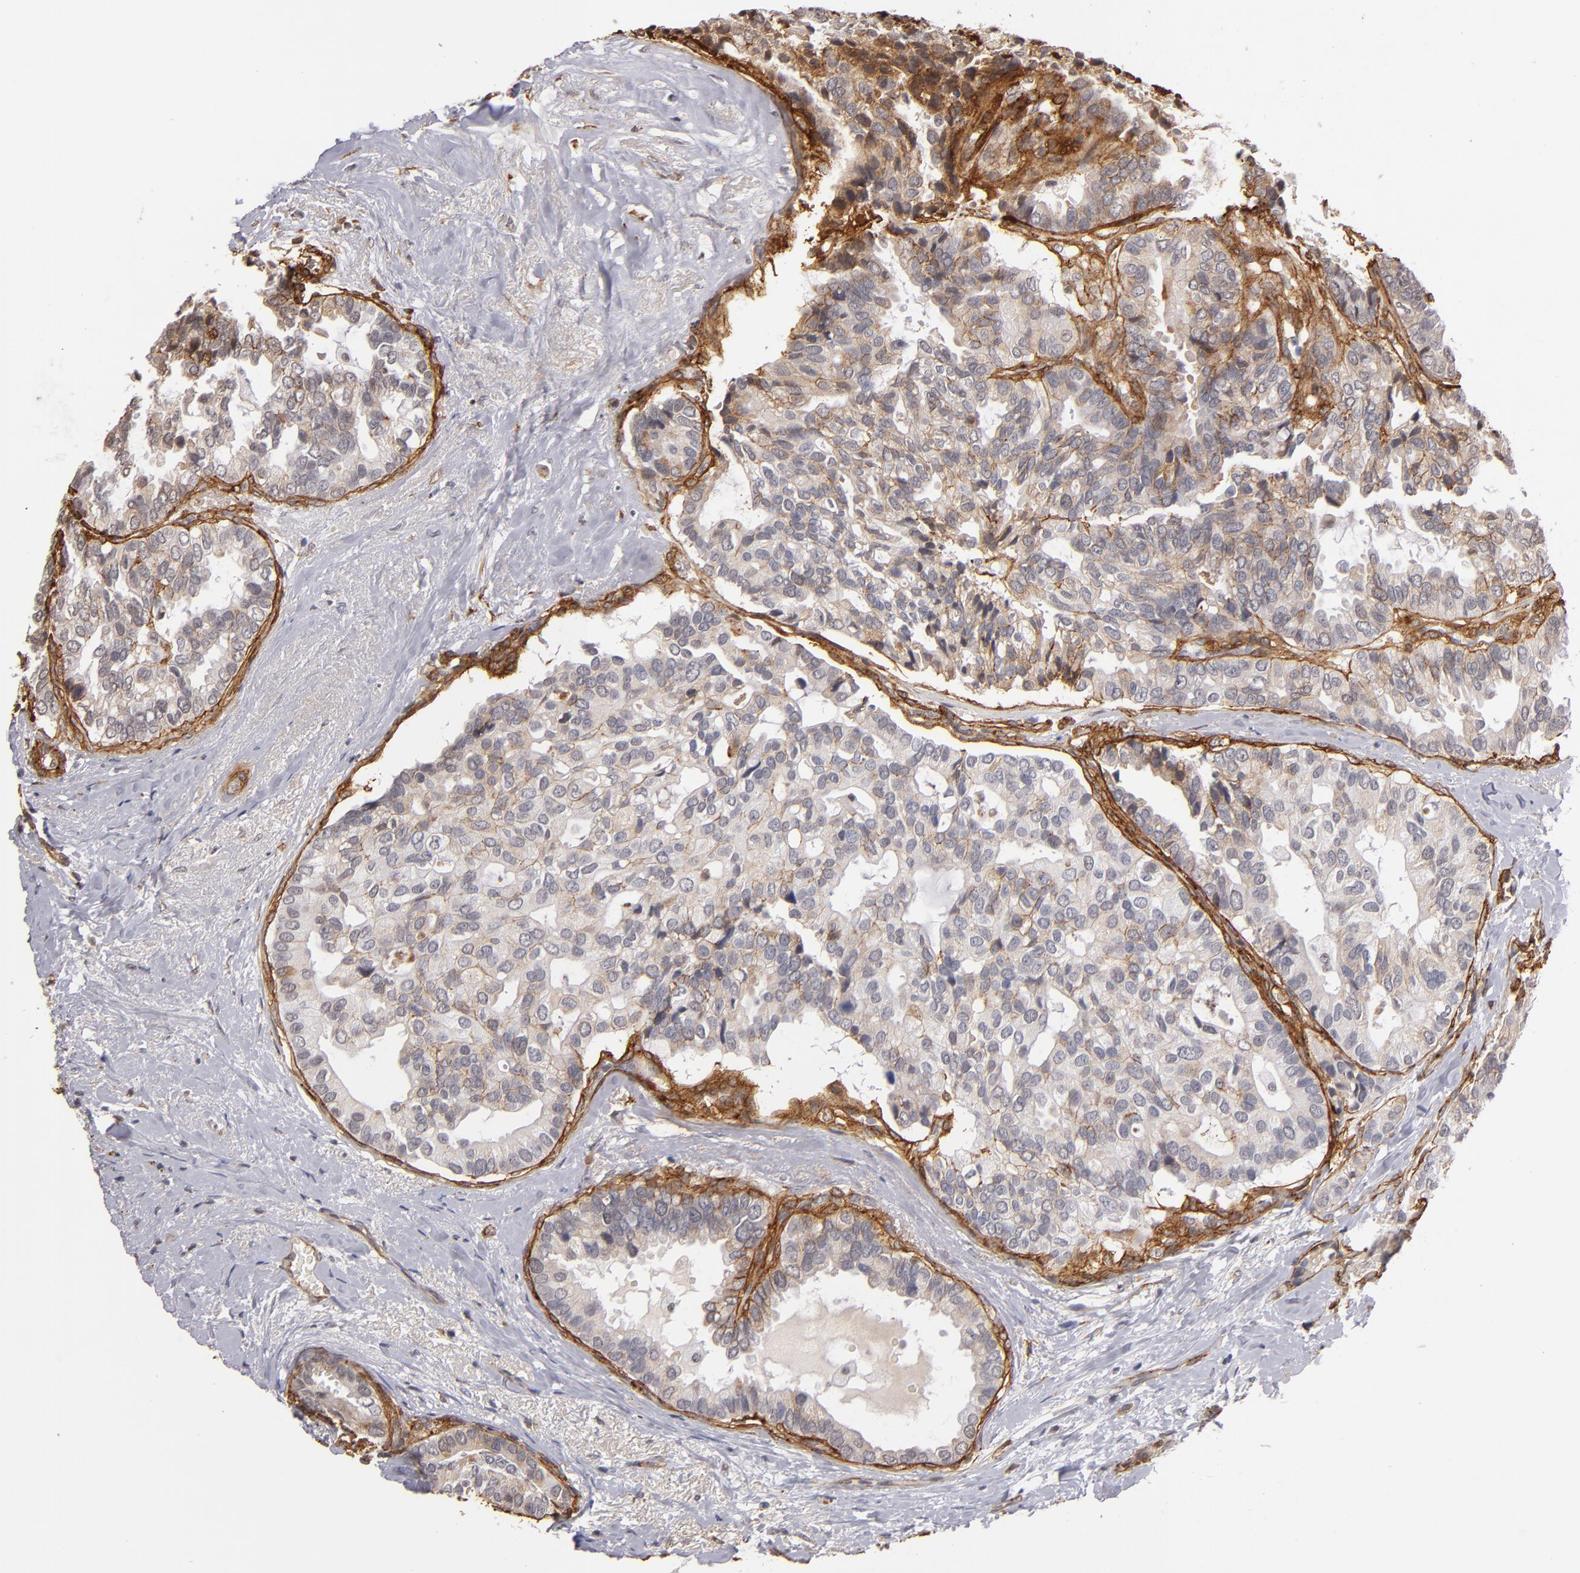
{"staining": {"intensity": "weak", "quantity": "25%-75%", "location": "cytoplasmic/membranous"}, "tissue": "breast cancer", "cell_type": "Tumor cells", "image_type": "cancer", "snomed": [{"axis": "morphology", "description": "Duct carcinoma"}, {"axis": "topography", "description": "Breast"}], "caption": "Breast cancer stained for a protein (brown) demonstrates weak cytoplasmic/membranous positive positivity in about 25%-75% of tumor cells.", "gene": "LAMC1", "patient": {"sex": "female", "age": 69}}